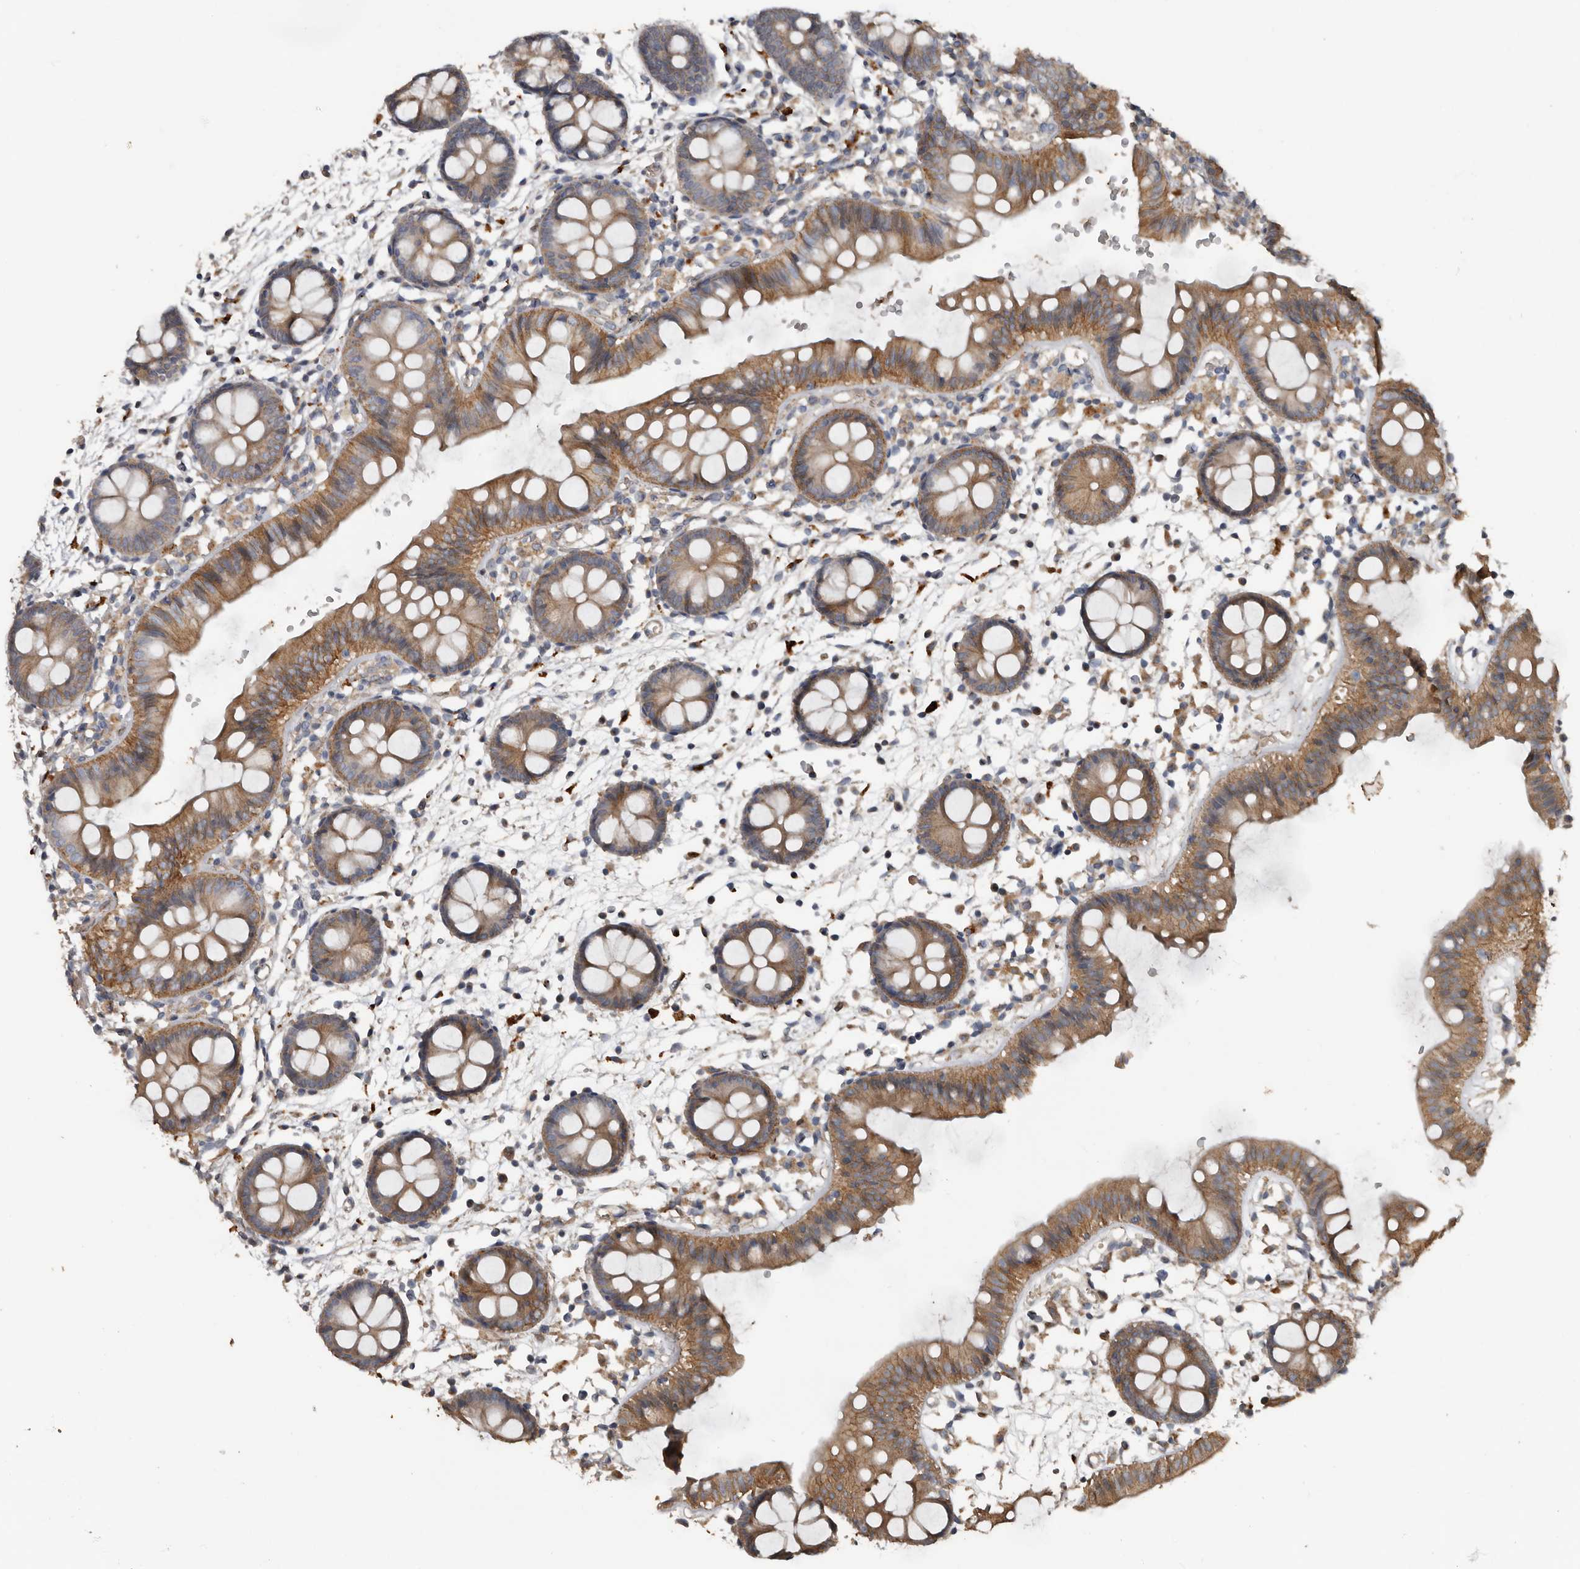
{"staining": {"intensity": "weak", "quantity": ">75%", "location": "cytoplasmic/membranous"}, "tissue": "colon", "cell_type": "Endothelial cells", "image_type": "normal", "snomed": [{"axis": "morphology", "description": "Normal tissue, NOS"}, {"axis": "topography", "description": "Colon"}], "caption": "IHC (DAB (3,3'-diaminobenzidine)) staining of normal human colon shows weak cytoplasmic/membranous protein expression in approximately >75% of endothelial cells. (DAB (3,3'-diaminobenzidine) = brown stain, brightfield microscopy at high magnification).", "gene": "HYAL4", "patient": {"sex": "male", "age": 56}}